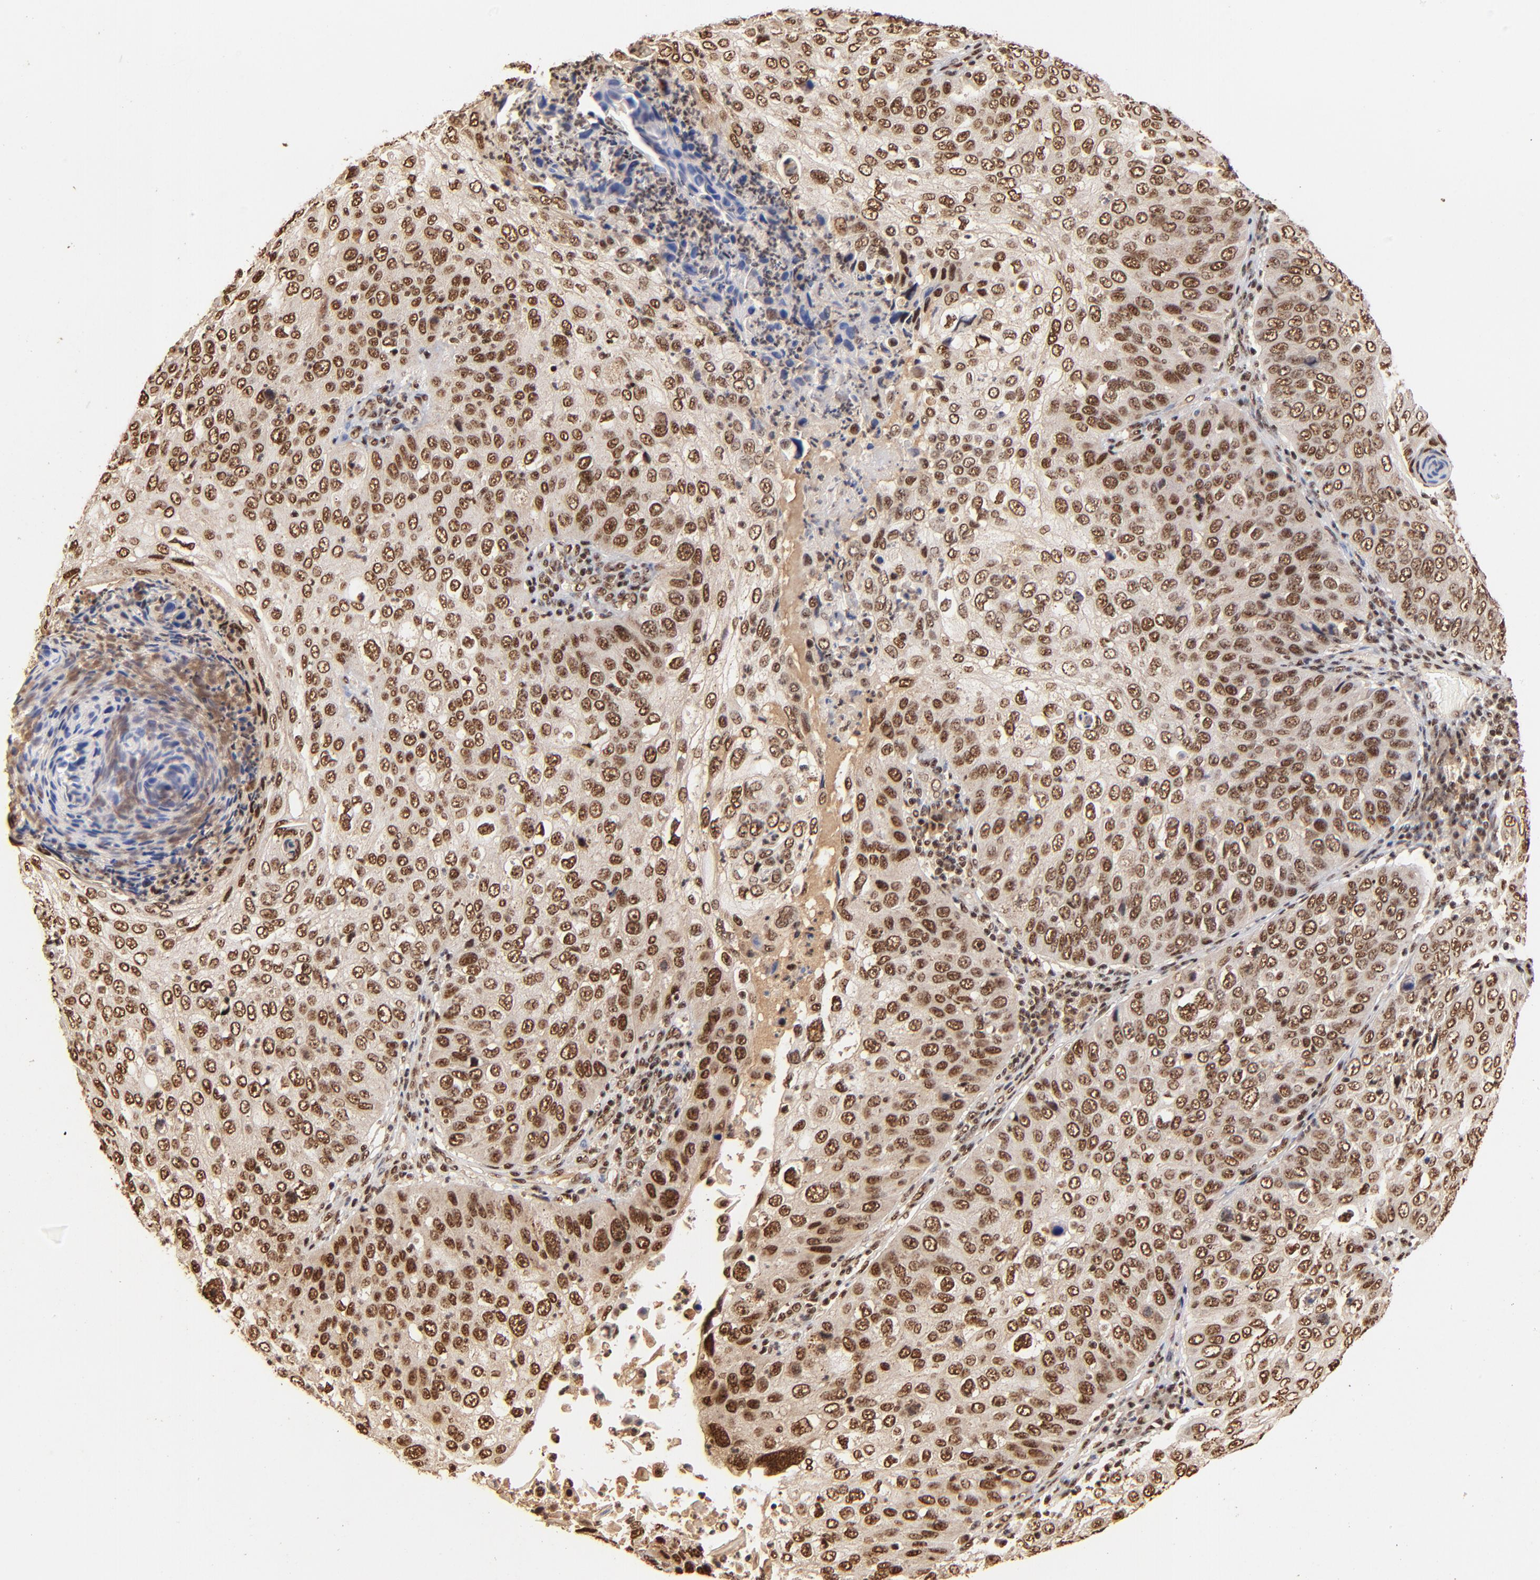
{"staining": {"intensity": "strong", "quantity": ">75%", "location": "cytoplasmic/membranous,nuclear"}, "tissue": "skin cancer", "cell_type": "Tumor cells", "image_type": "cancer", "snomed": [{"axis": "morphology", "description": "Squamous cell carcinoma, NOS"}, {"axis": "topography", "description": "Skin"}], "caption": "Immunohistochemical staining of human skin cancer shows strong cytoplasmic/membranous and nuclear protein staining in about >75% of tumor cells.", "gene": "MED12", "patient": {"sex": "male", "age": 87}}